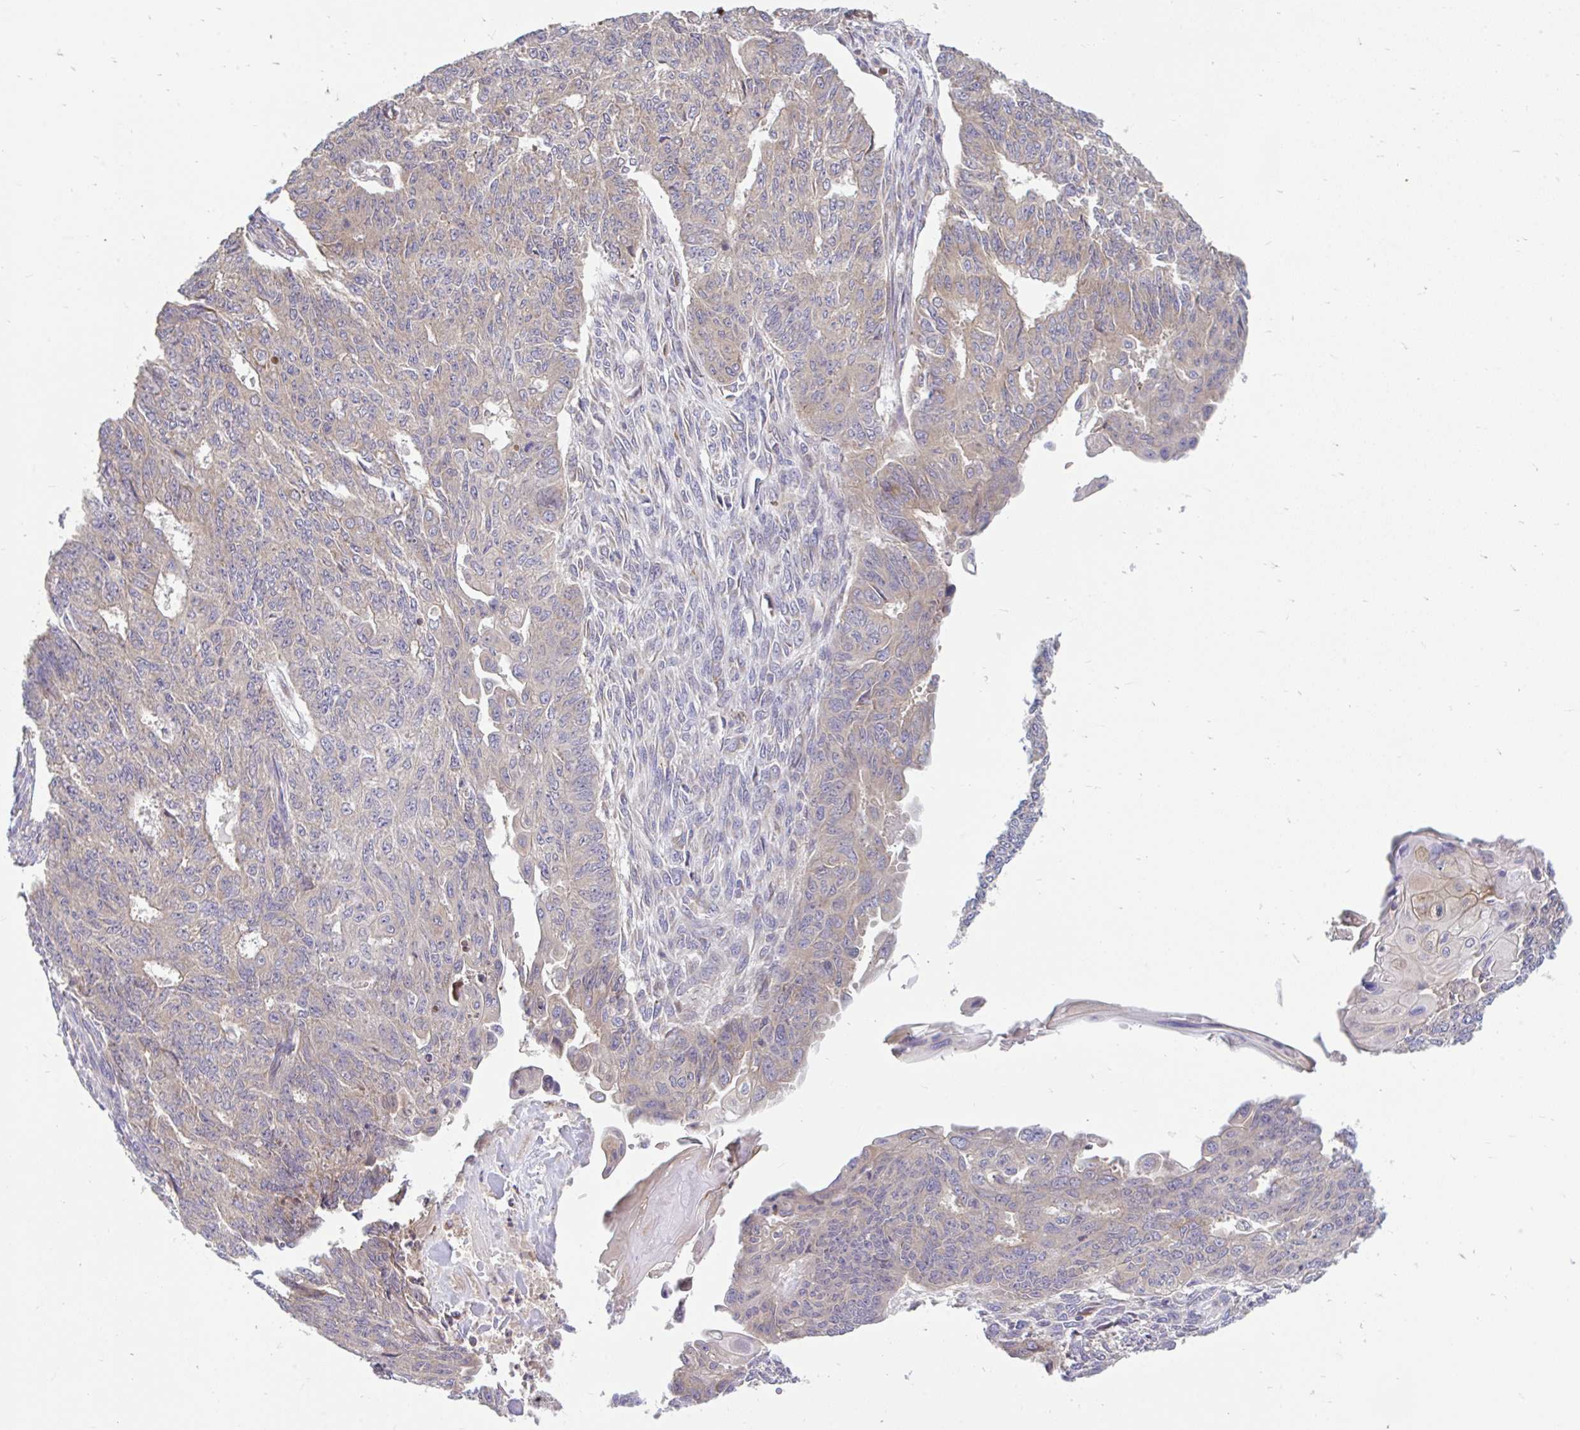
{"staining": {"intensity": "weak", "quantity": "25%-75%", "location": "cytoplasmic/membranous"}, "tissue": "endometrial cancer", "cell_type": "Tumor cells", "image_type": "cancer", "snomed": [{"axis": "morphology", "description": "Adenocarcinoma, NOS"}, {"axis": "topography", "description": "Endometrium"}], "caption": "The histopathology image displays a brown stain indicating the presence of a protein in the cytoplasmic/membranous of tumor cells in endometrial adenocarcinoma.", "gene": "RALBP1", "patient": {"sex": "female", "age": 32}}